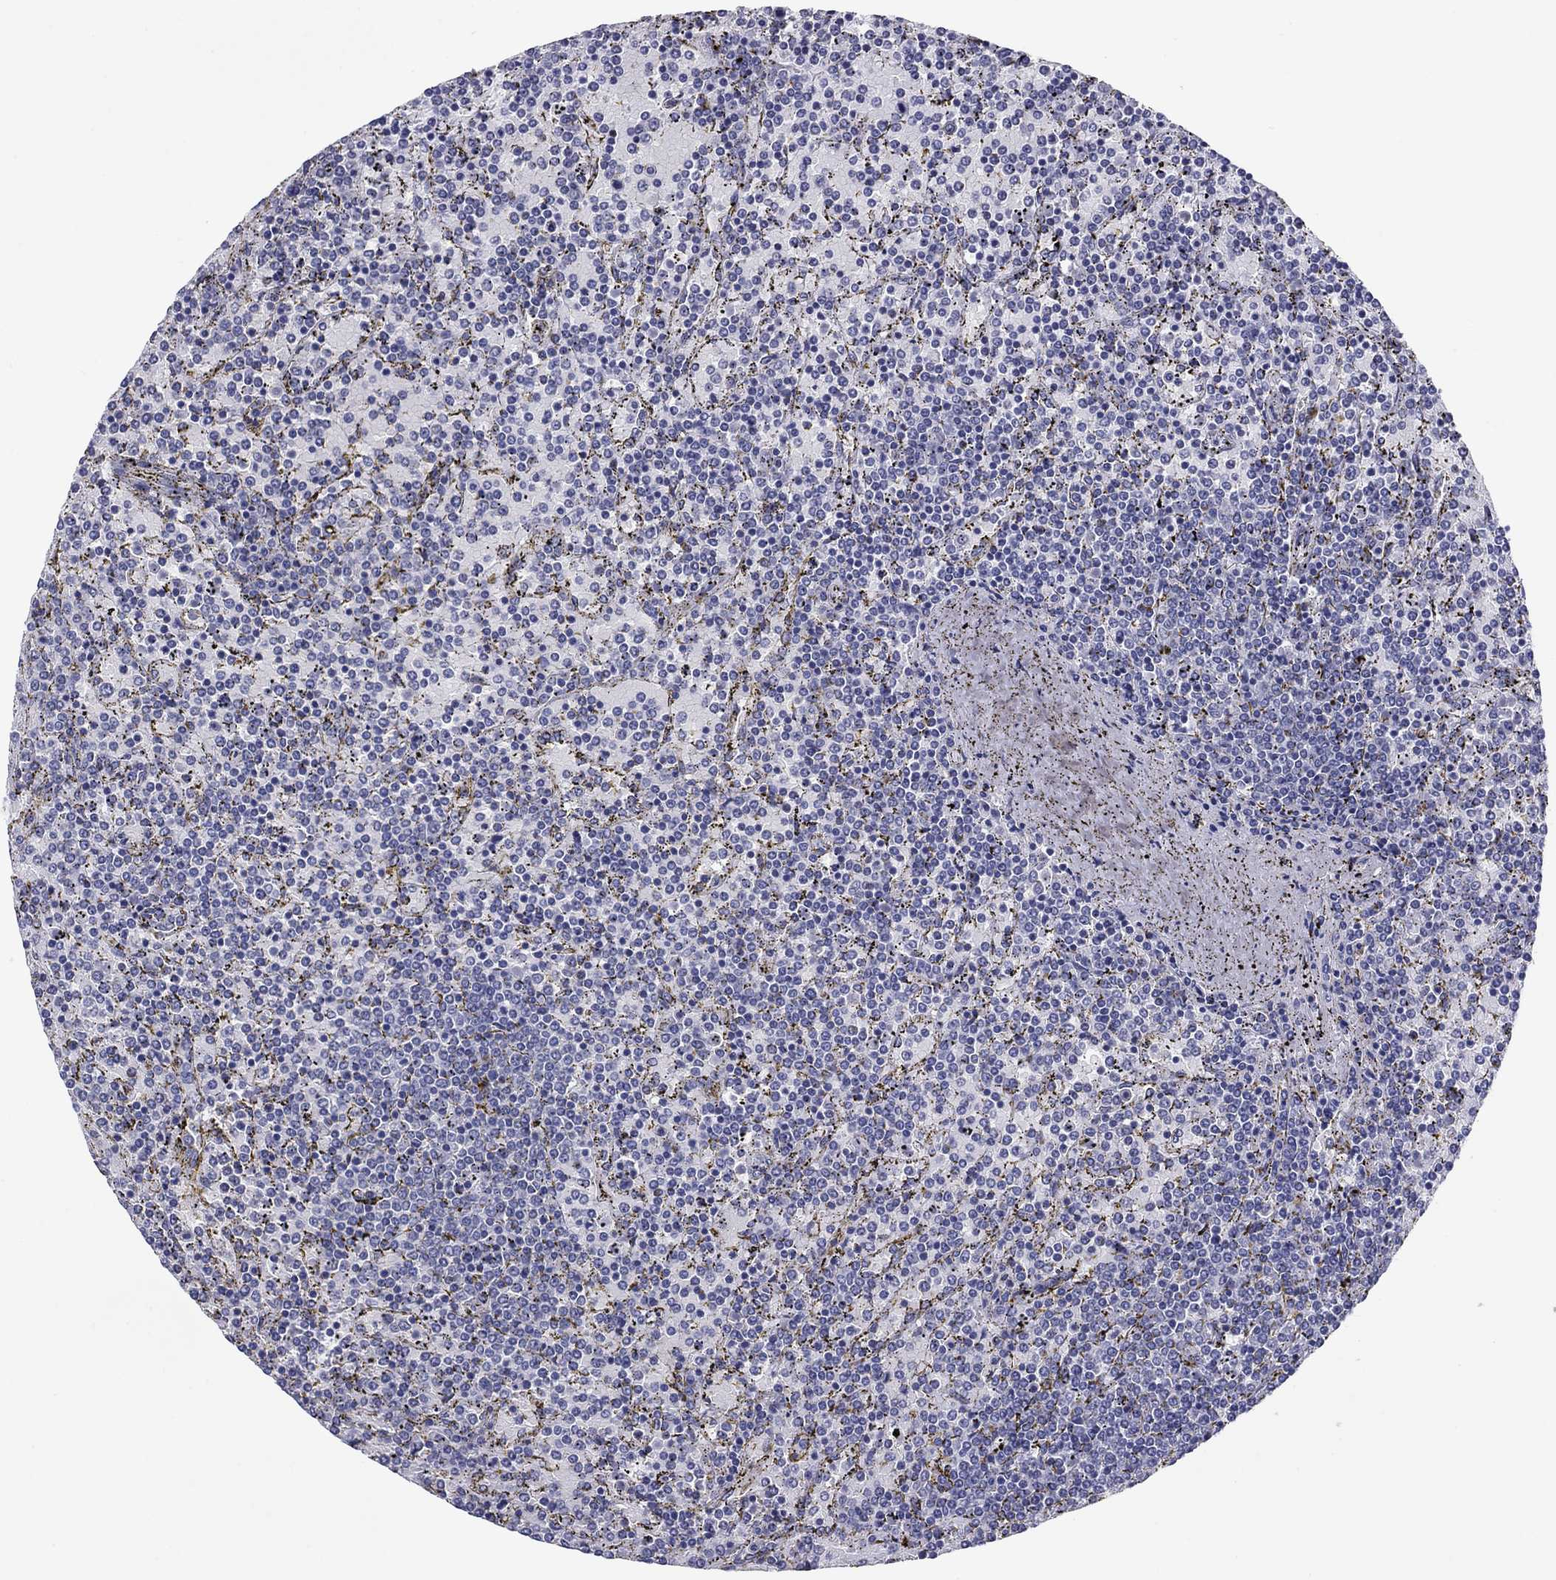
{"staining": {"intensity": "negative", "quantity": "none", "location": "none"}, "tissue": "lymphoma", "cell_type": "Tumor cells", "image_type": "cancer", "snomed": [{"axis": "morphology", "description": "Malignant lymphoma, non-Hodgkin's type, Low grade"}, {"axis": "topography", "description": "Spleen"}], "caption": "Tumor cells are negative for protein expression in human low-grade malignant lymphoma, non-Hodgkin's type.", "gene": "HAO1", "patient": {"sex": "female", "age": 77}}